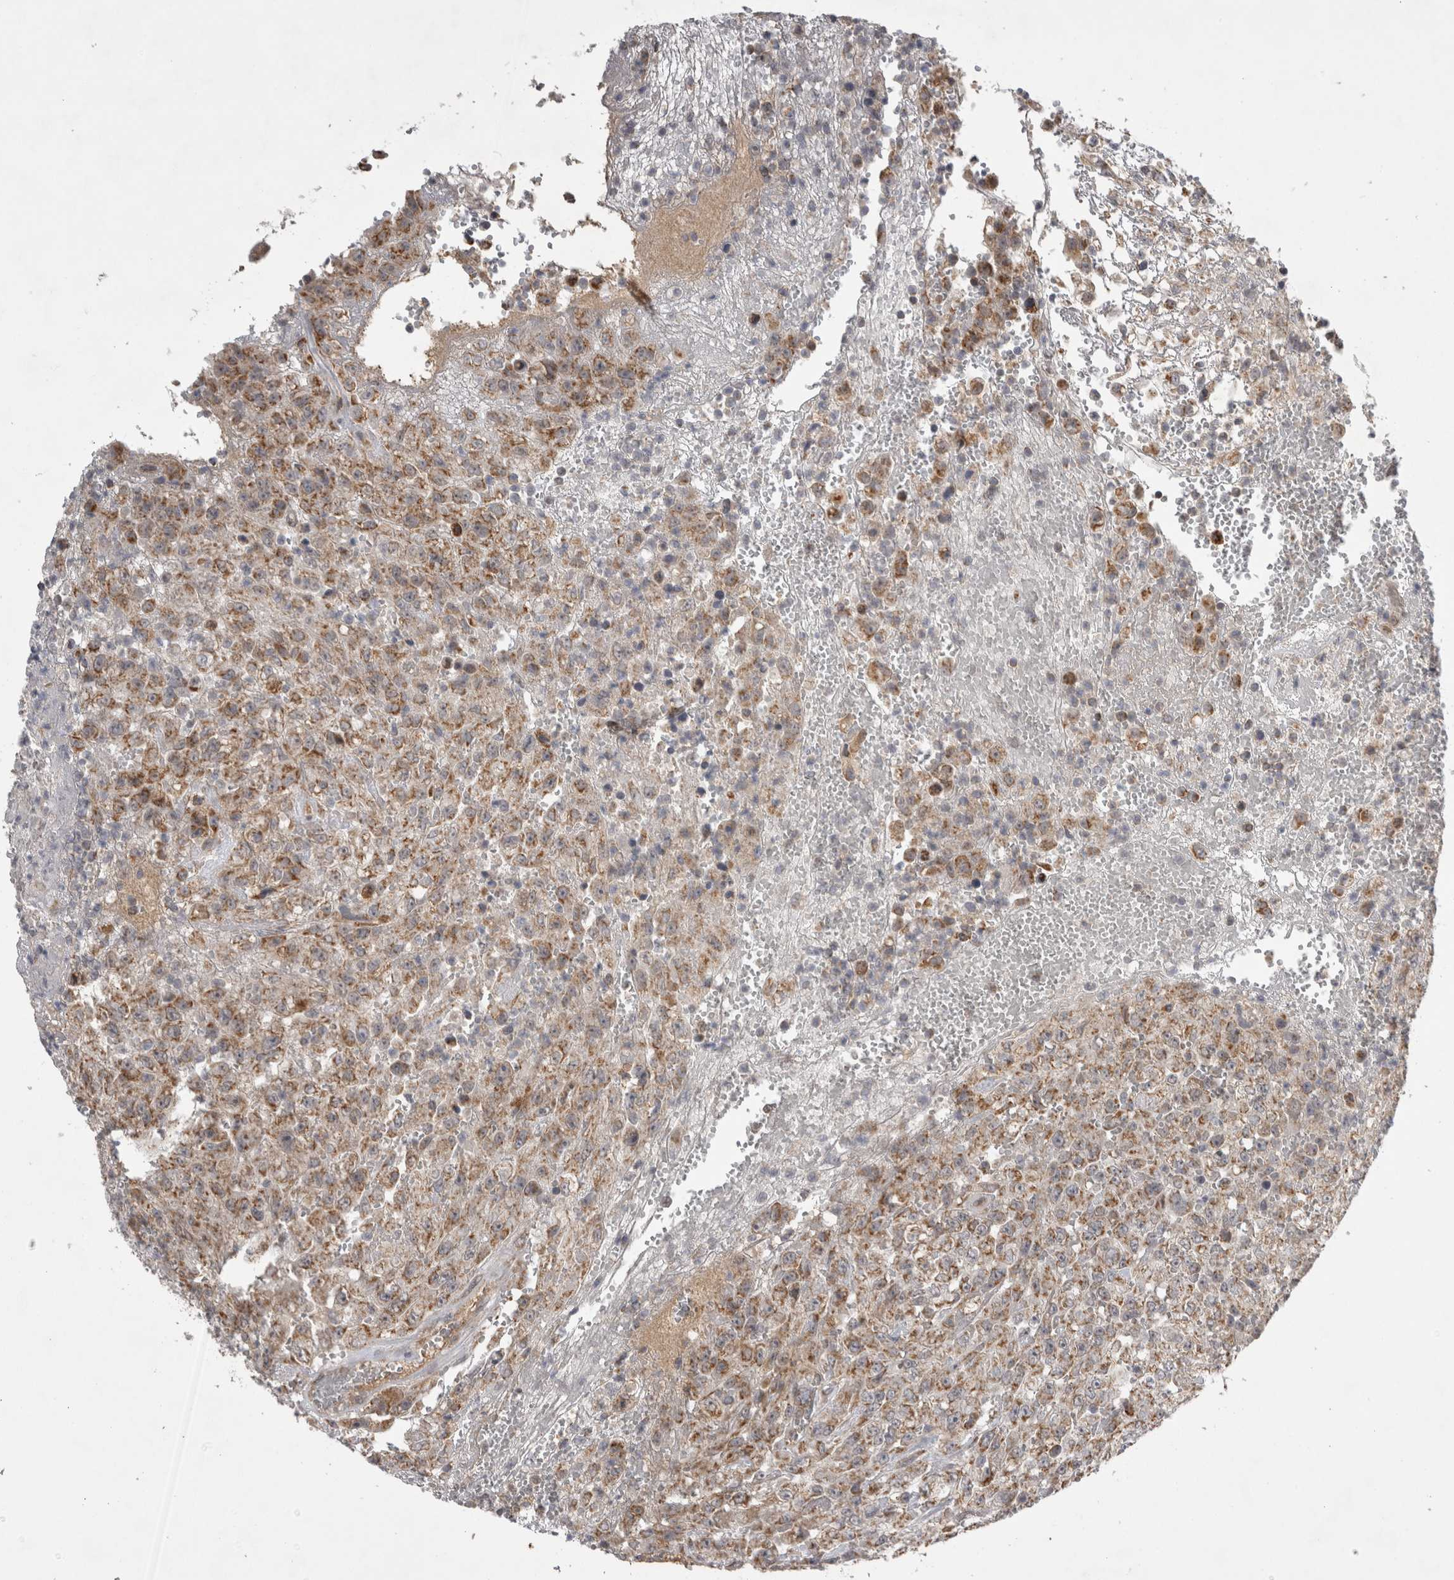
{"staining": {"intensity": "weak", "quantity": ">75%", "location": "cytoplasmic/membranous"}, "tissue": "urothelial cancer", "cell_type": "Tumor cells", "image_type": "cancer", "snomed": [{"axis": "morphology", "description": "Urothelial carcinoma, High grade"}, {"axis": "topography", "description": "Urinary bladder"}], "caption": "High-grade urothelial carcinoma tissue demonstrates weak cytoplasmic/membranous expression in approximately >75% of tumor cells", "gene": "KCNIP1", "patient": {"sex": "male", "age": 46}}